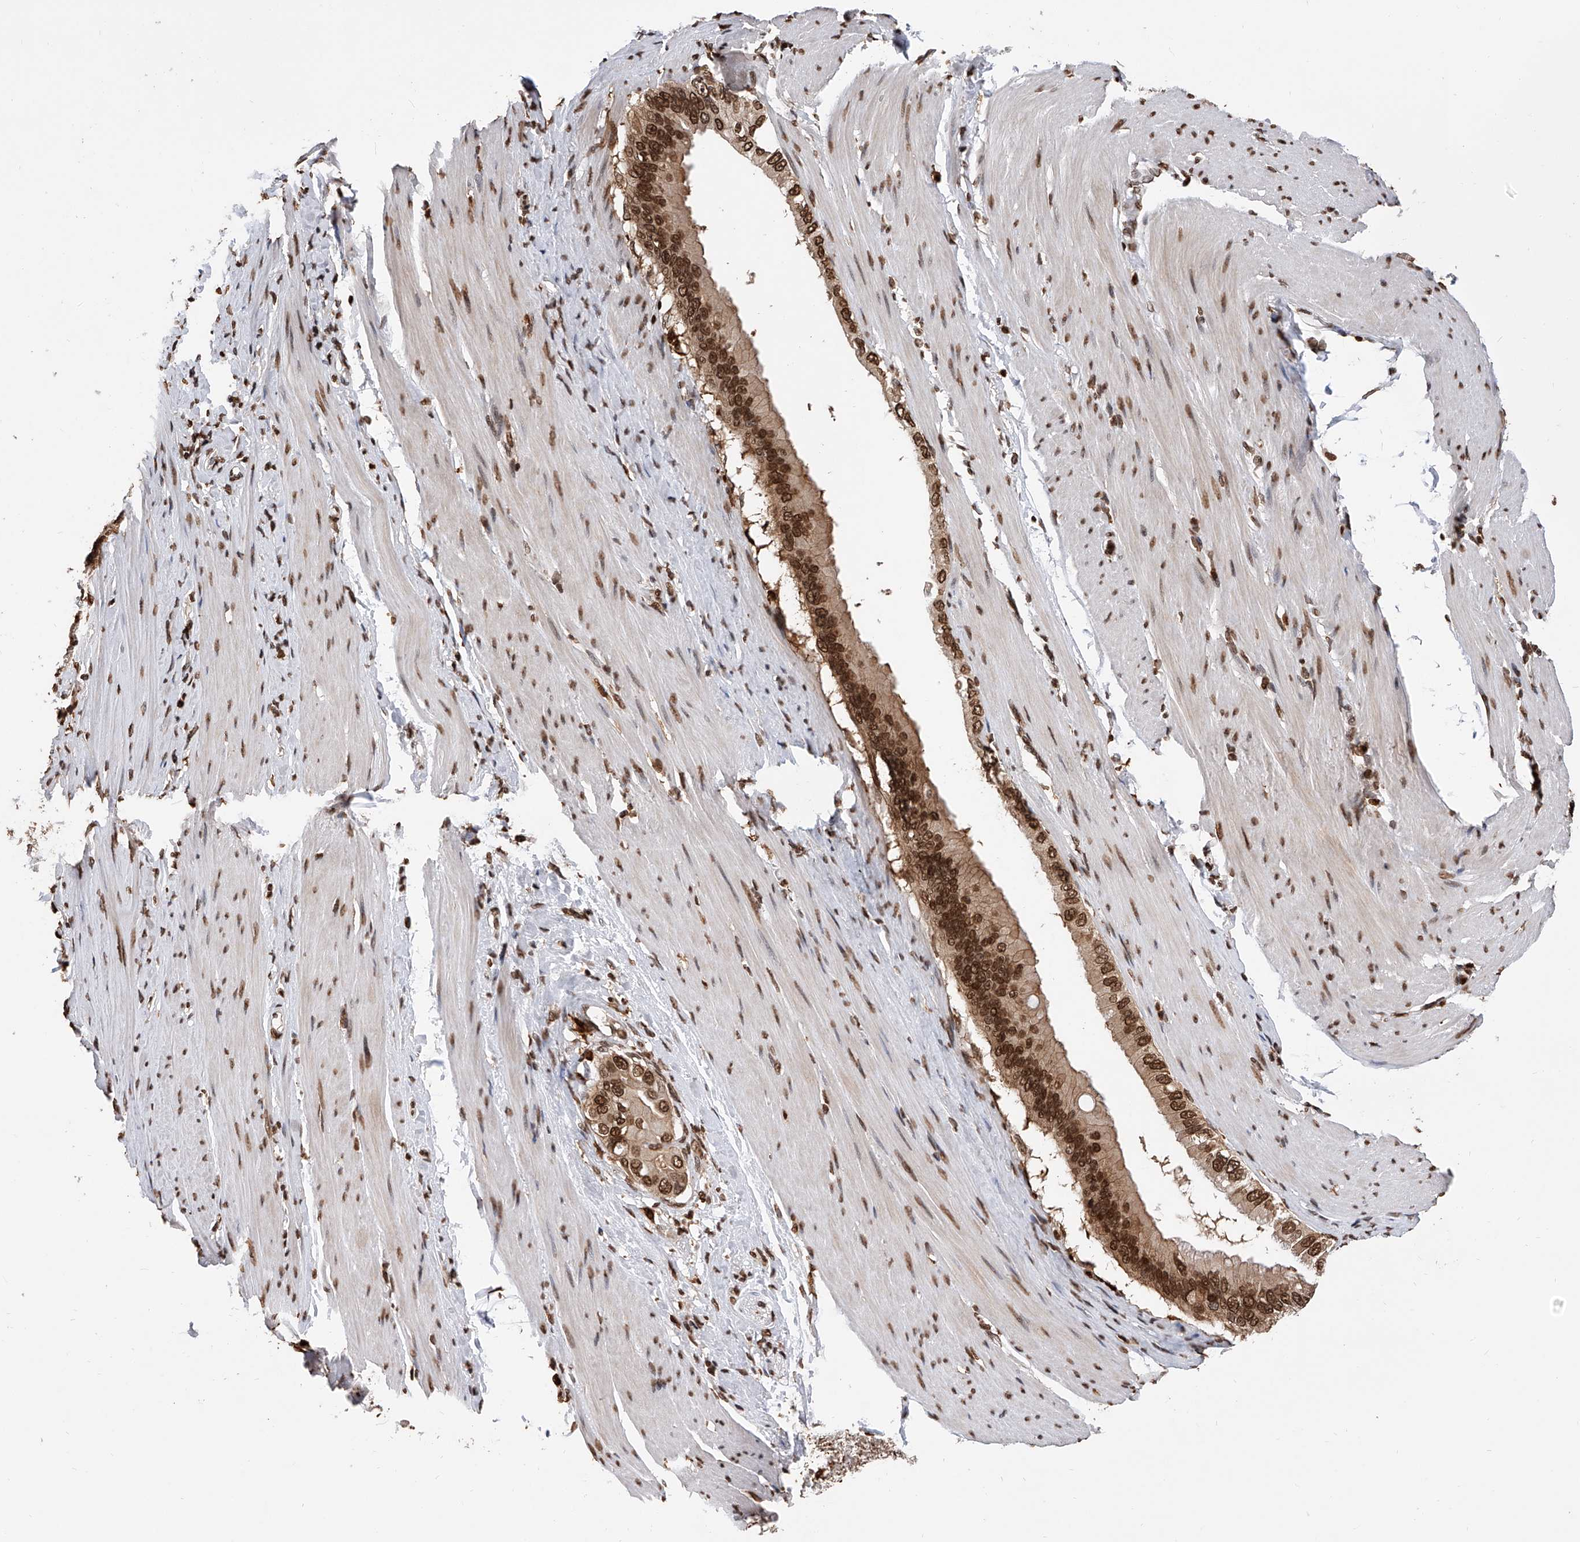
{"staining": {"intensity": "strong", "quantity": ">75%", "location": "nuclear"}, "tissue": "pancreatic cancer", "cell_type": "Tumor cells", "image_type": "cancer", "snomed": [{"axis": "morphology", "description": "Adenocarcinoma, NOS"}, {"axis": "topography", "description": "Pancreas"}], "caption": "Immunohistochemical staining of pancreatic adenocarcinoma demonstrates strong nuclear protein positivity in about >75% of tumor cells. Immunohistochemistry (ihc) stains the protein in brown and the nuclei are stained blue.", "gene": "CFAP410", "patient": {"sex": "female", "age": 56}}